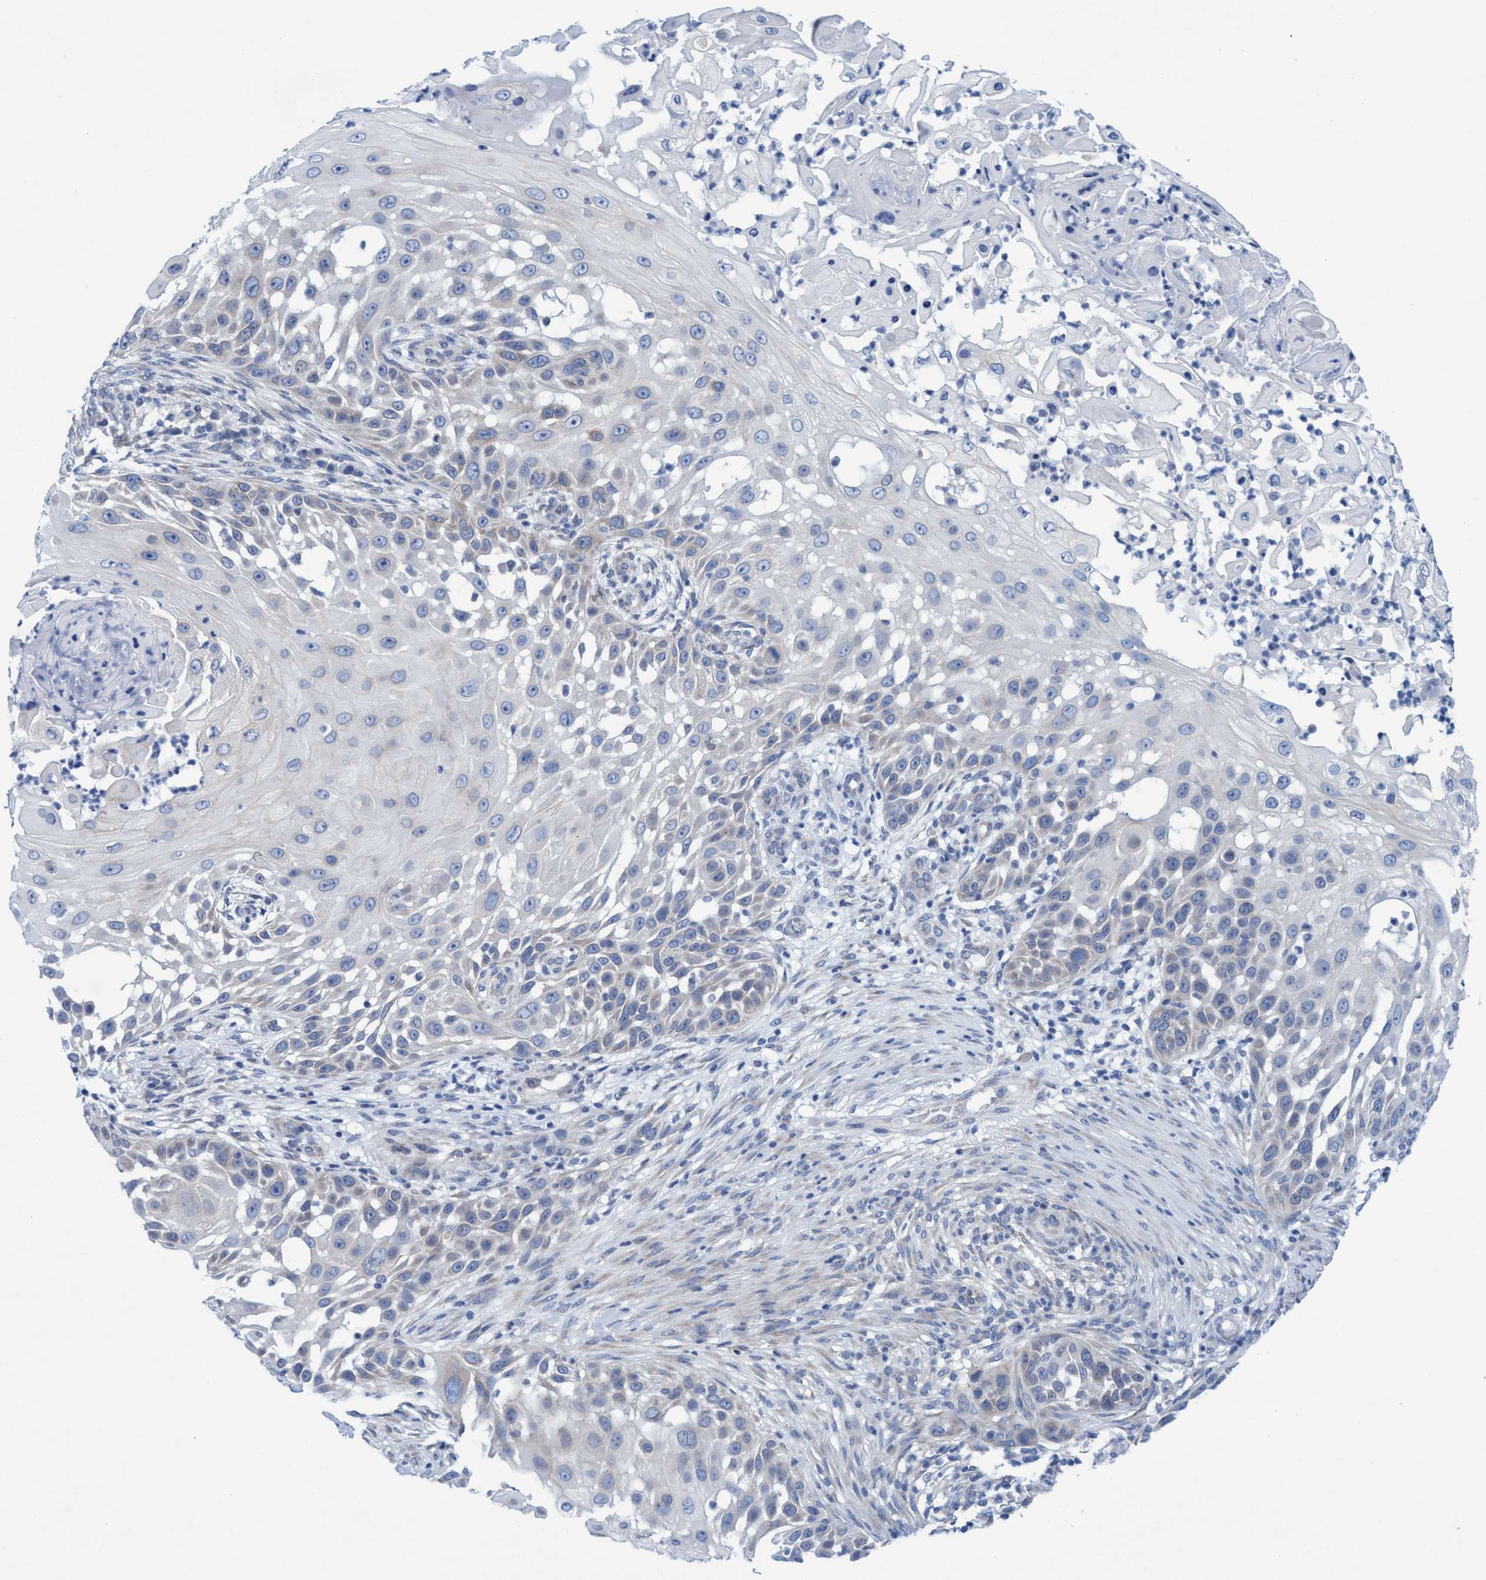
{"staining": {"intensity": "negative", "quantity": "none", "location": "none"}, "tissue": "skin cancer", "cell_type": "Tumor cells", "image_type": "cancer", "snomed": [{"axis": "morphology", "description": "Squamous cell carcinoma, NOS"}, {"axis": "topography", "description": "Skin"}], "caption": "DAB (3,3'-diaminobenzidine) immunohistochemical staining of skin squamous cell carcinoma exhibits no significant expression in tumor cells.", "gene": "RSAD1", "patient": {"sex": "female", "age": 44}}